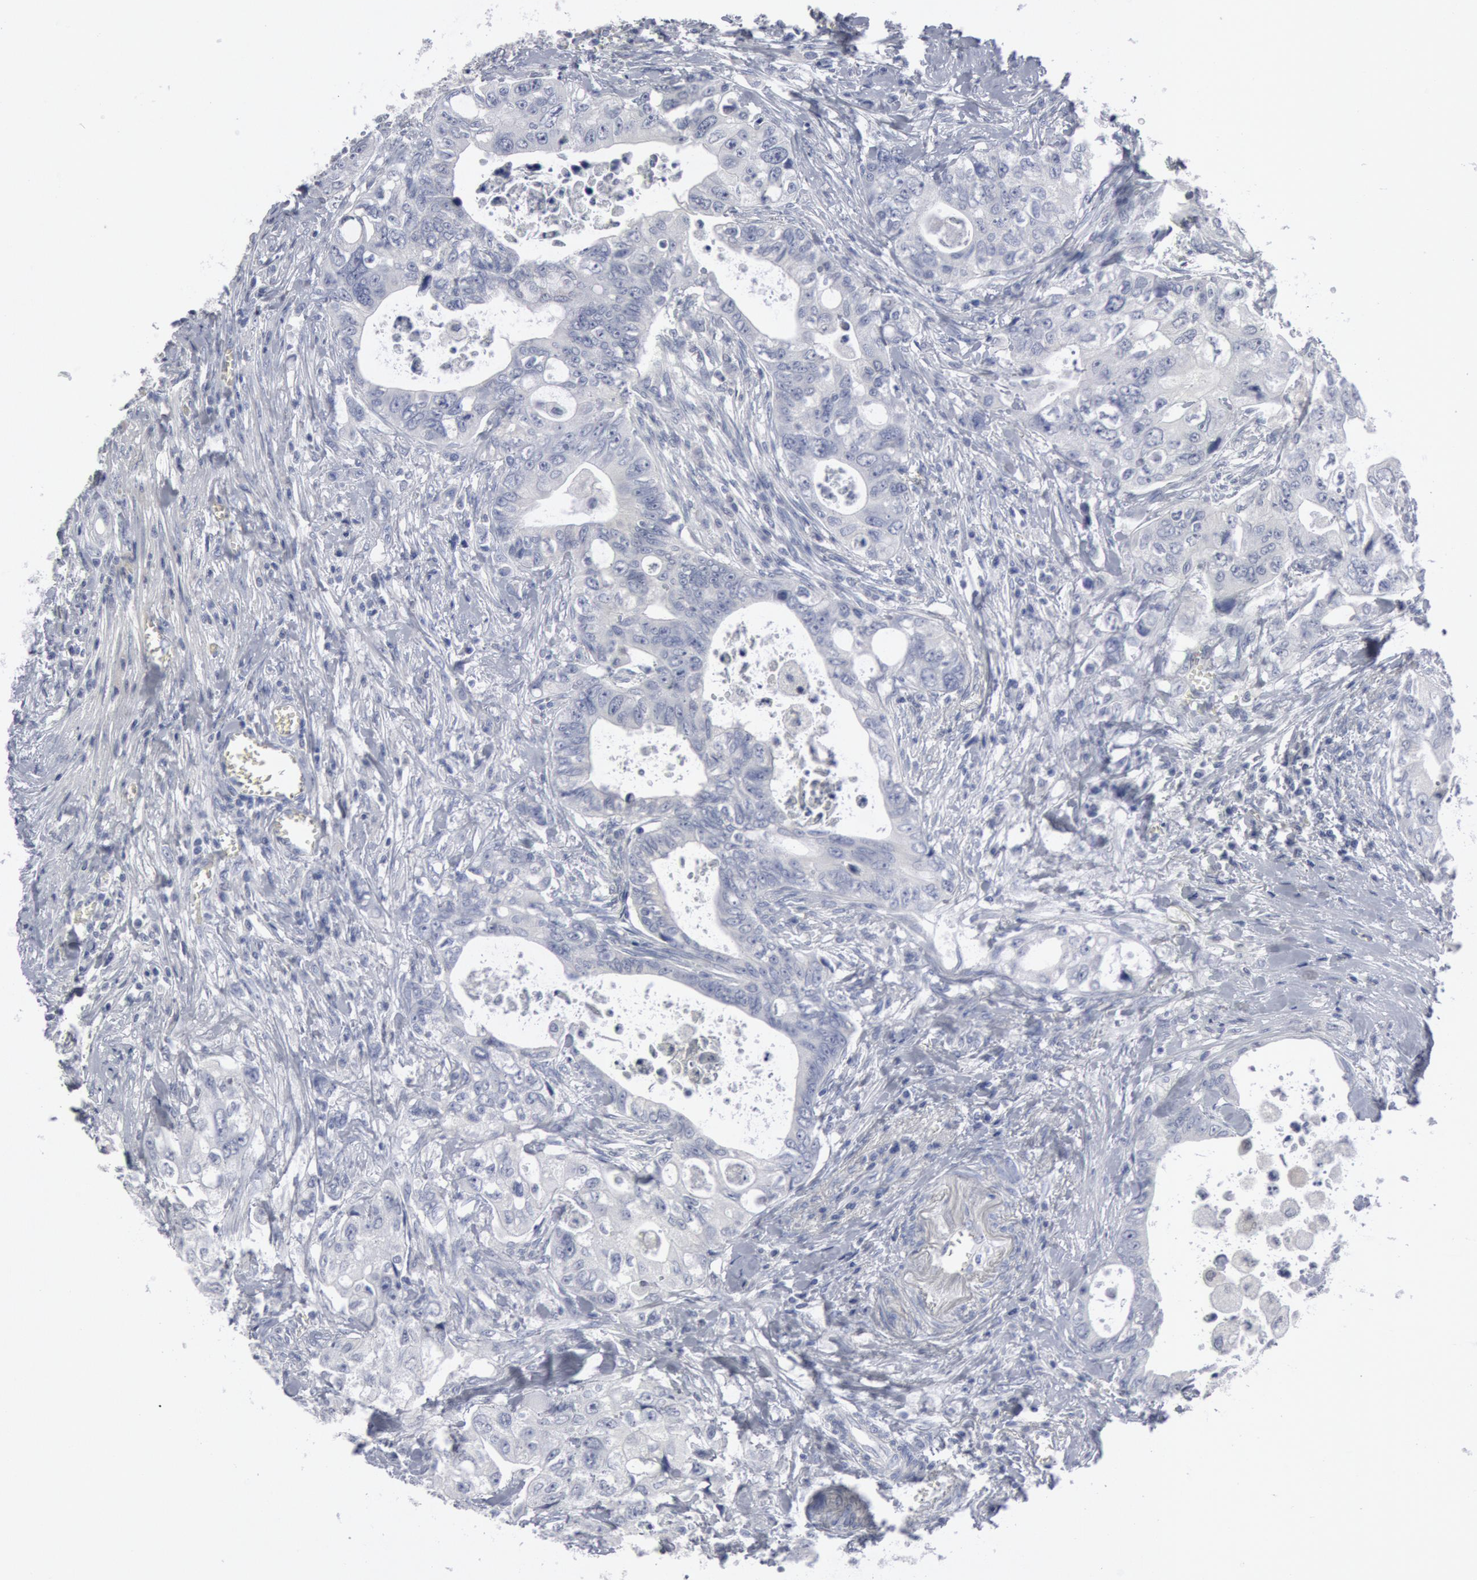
{"staining": {"intensity": "negative", "quantity": "none", "location": "none"}, "tissue": "colorectal cancer", "cell_type": "Tumor cells", "image_type": "cancer", "snomed": [{"axis": "morphology", "description": "Adenocarcinoma, NOS"}, {"axis": "topography", "description": "Rectum"}], "caption": "The micrograph shows no significant staining in tumor cells of colorectal adenocarcinoma.", "gene": "DMC1", "patient": {"sex": "female", "age": 57}}